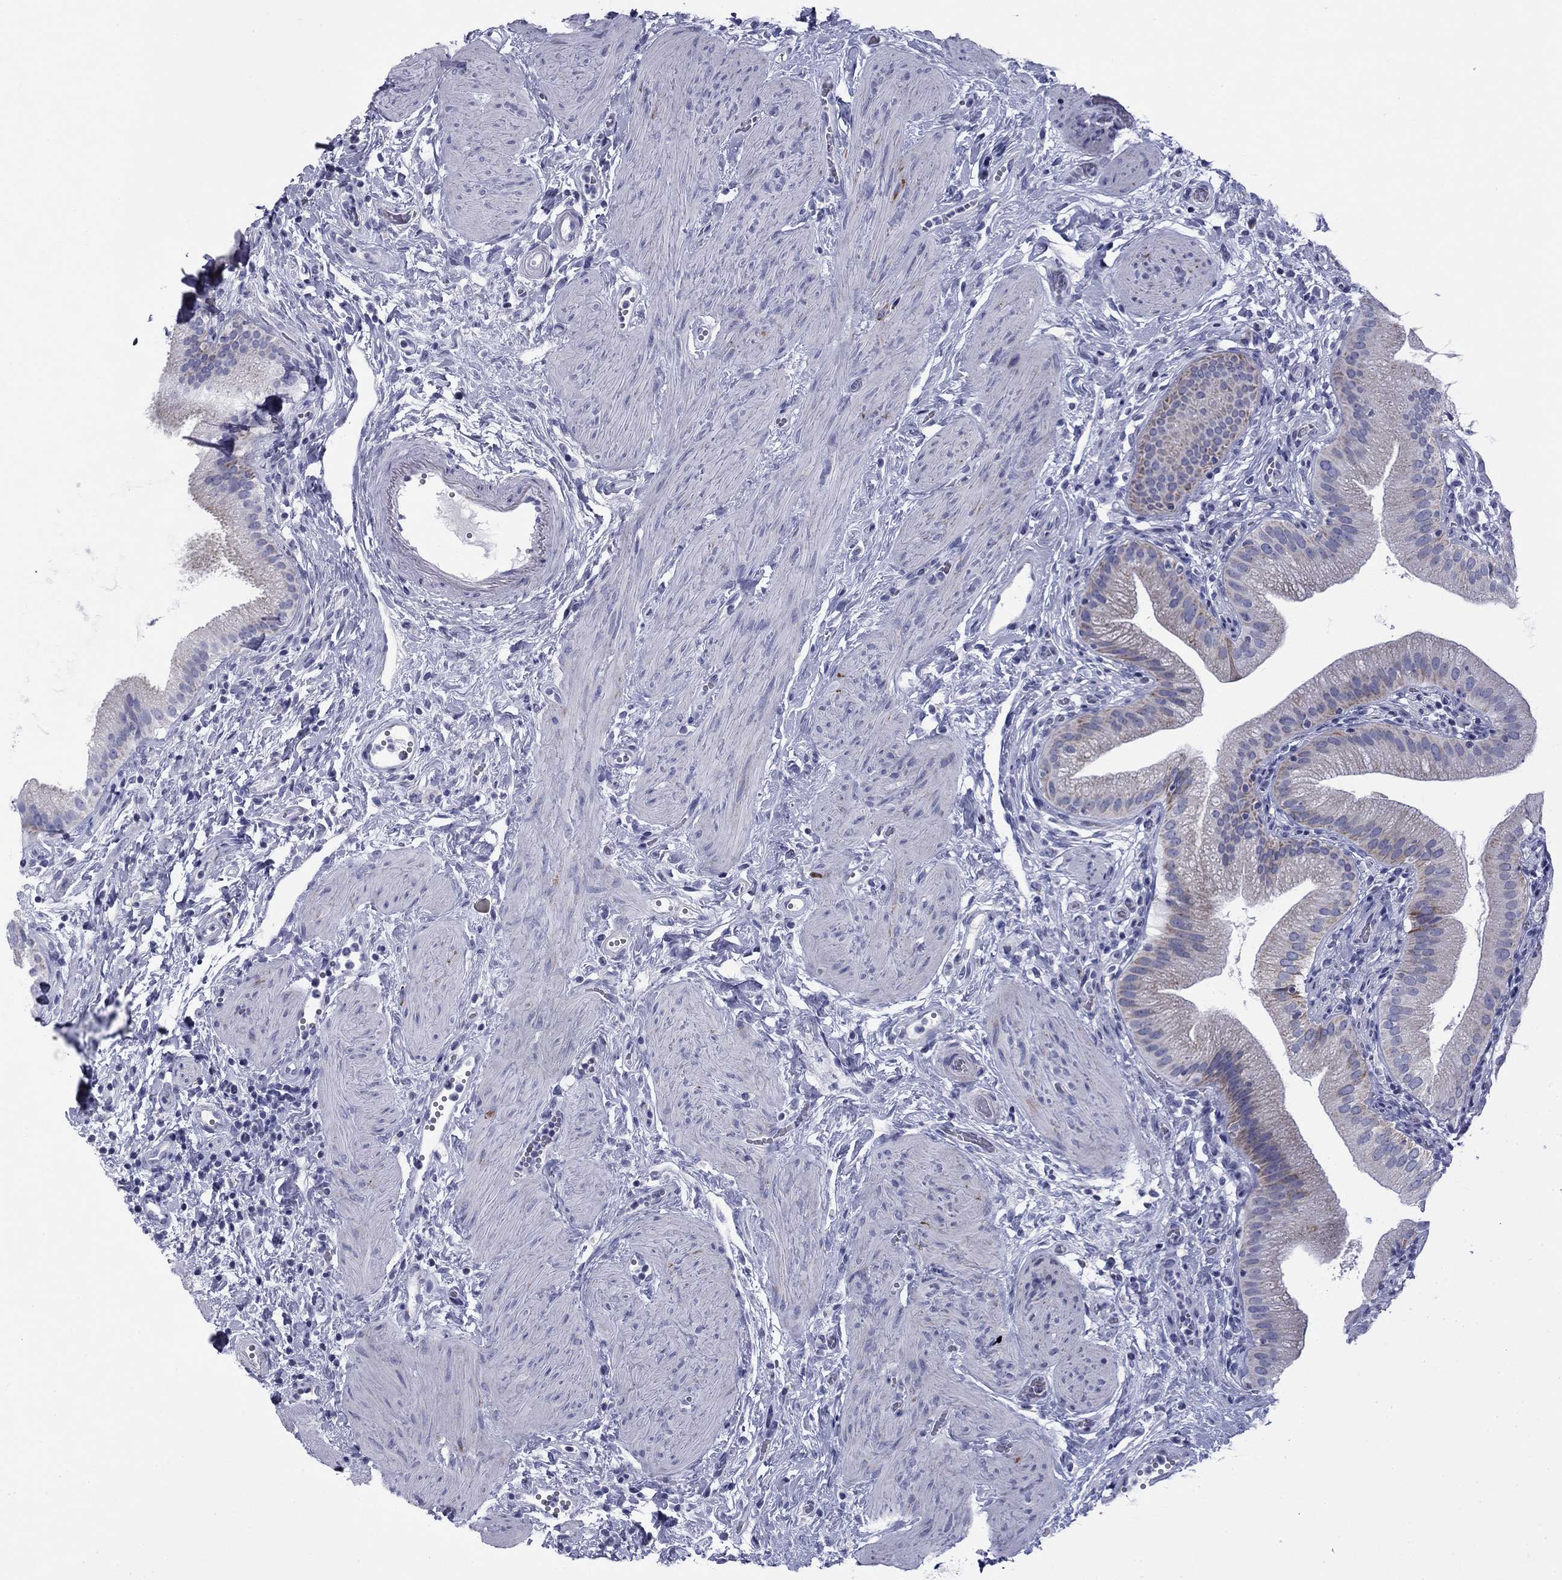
{"staining": {"intensity": "negative", "quantity": "none", "location": "none"}, "tissue": "gallbladder", "cell_type": "Glandular cells", "image_type": "normal", "snomed": [{"axis": "morphology", "description": "Normal tissue, NOS"}, {"axis": "topography", "description": "Gallbladder"}], "caption": "DAB (3,3'-diaminobenzidine) immunohistochemical staining of normal human gallbladder reveals no significant positivity in glandular cells.", "gene": "ZP2", "patient": {"sex": "female", "age": 65}}